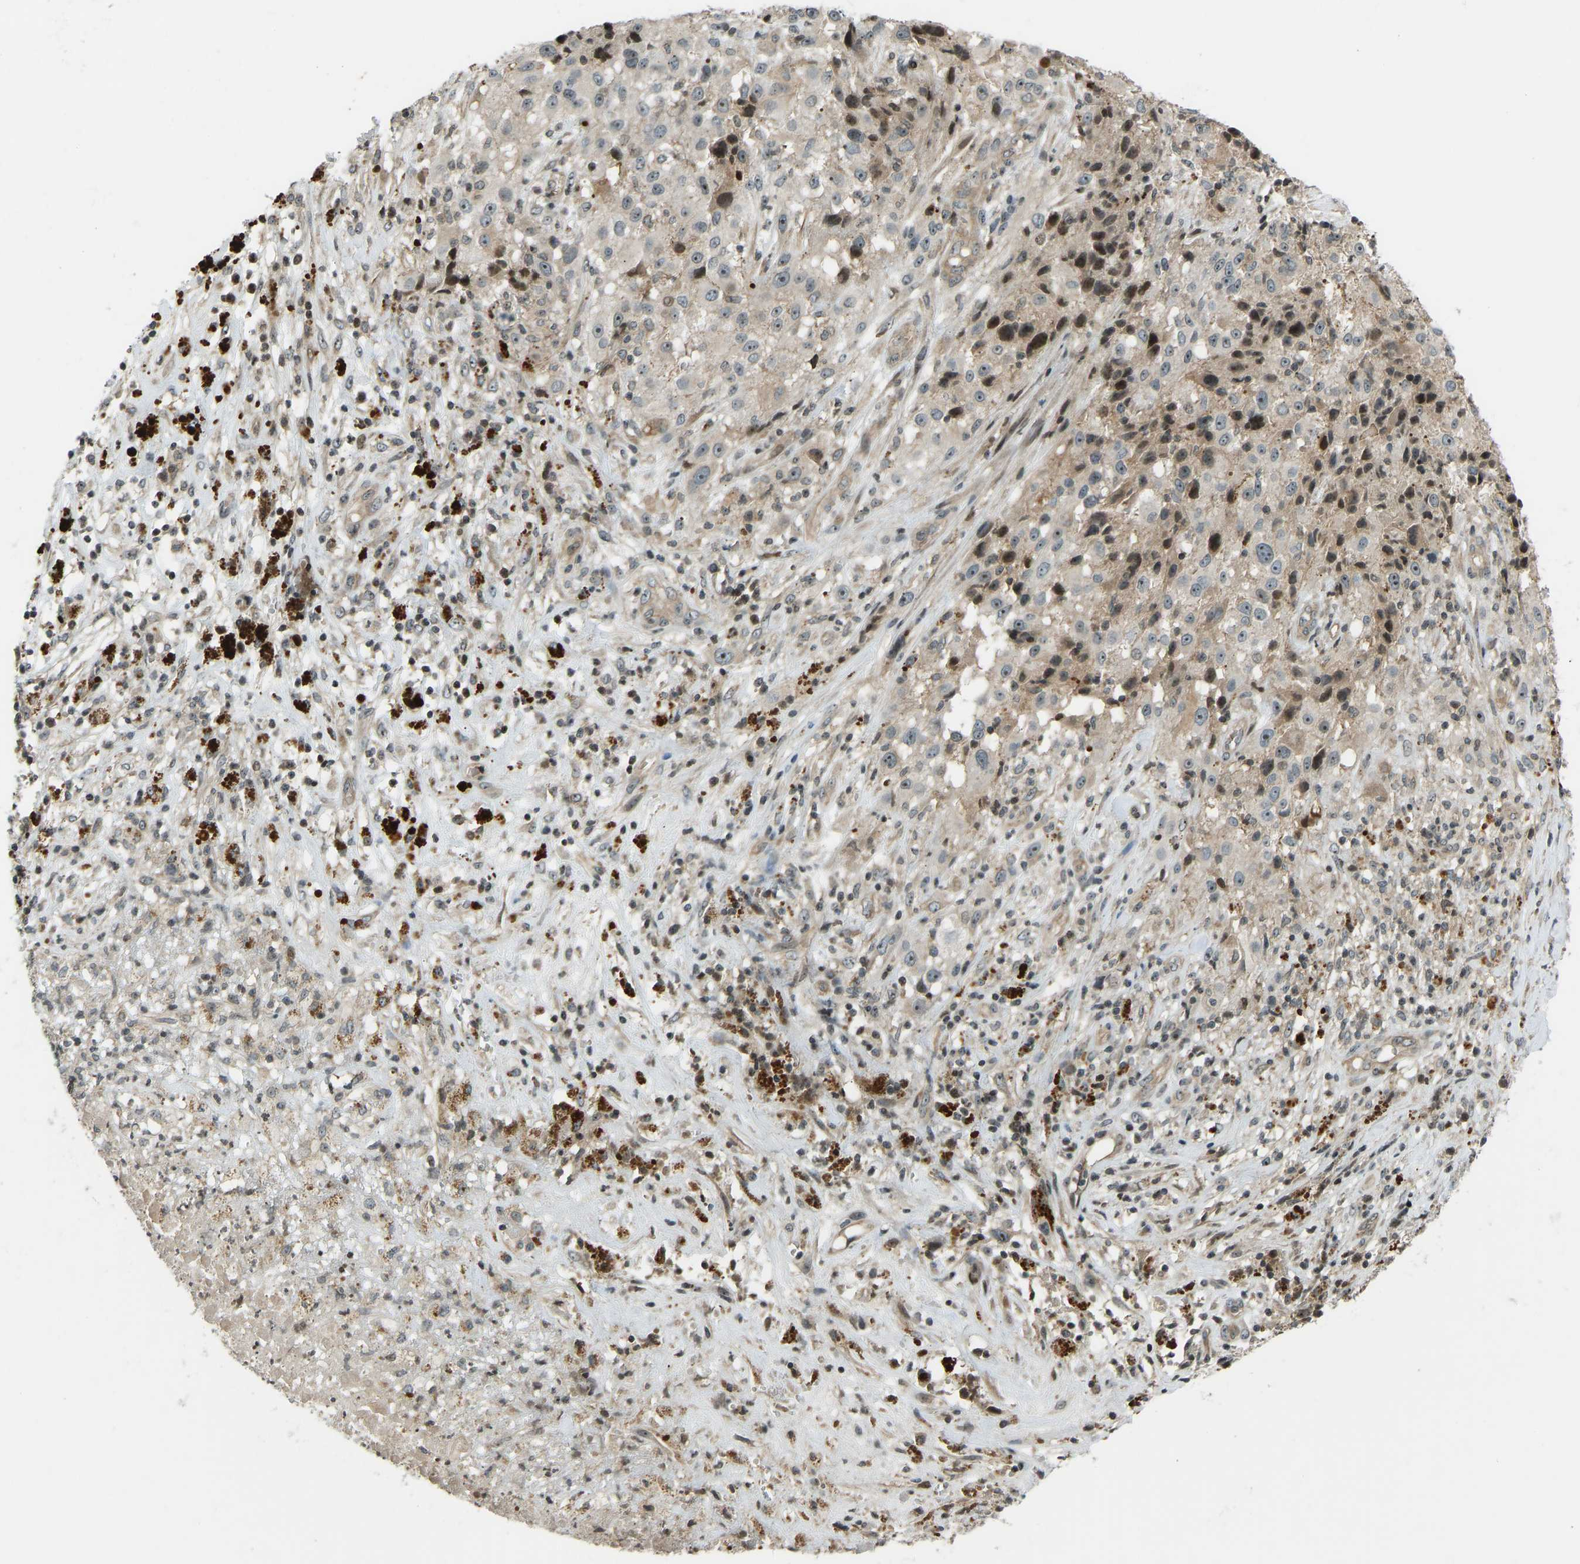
{"staining": {"intensity": "weak", "quantity": "25%-75%", "location": "cytoplasmic/membranous,nuclear"}, "tissue": "melanoma", "cell_type": "Tumor cells", "image_type": "cancer", "snomed": [{"axis": "morphology", "description": "Necrosis, NOS"}, {"axis": "morphology", "description": "Malignant melanoma, NOS"}, {"axis": "topography", "description": "Skin"}], "caption": "About 25%-75% of tumor cells in melanoma demonstrate weak cytoplasmic/membranous and nuclear protein expression as visualized by brown immunohistochemical staining.", "gene": "SVOPL", "patient": {"sex": "female", "age": 87}}